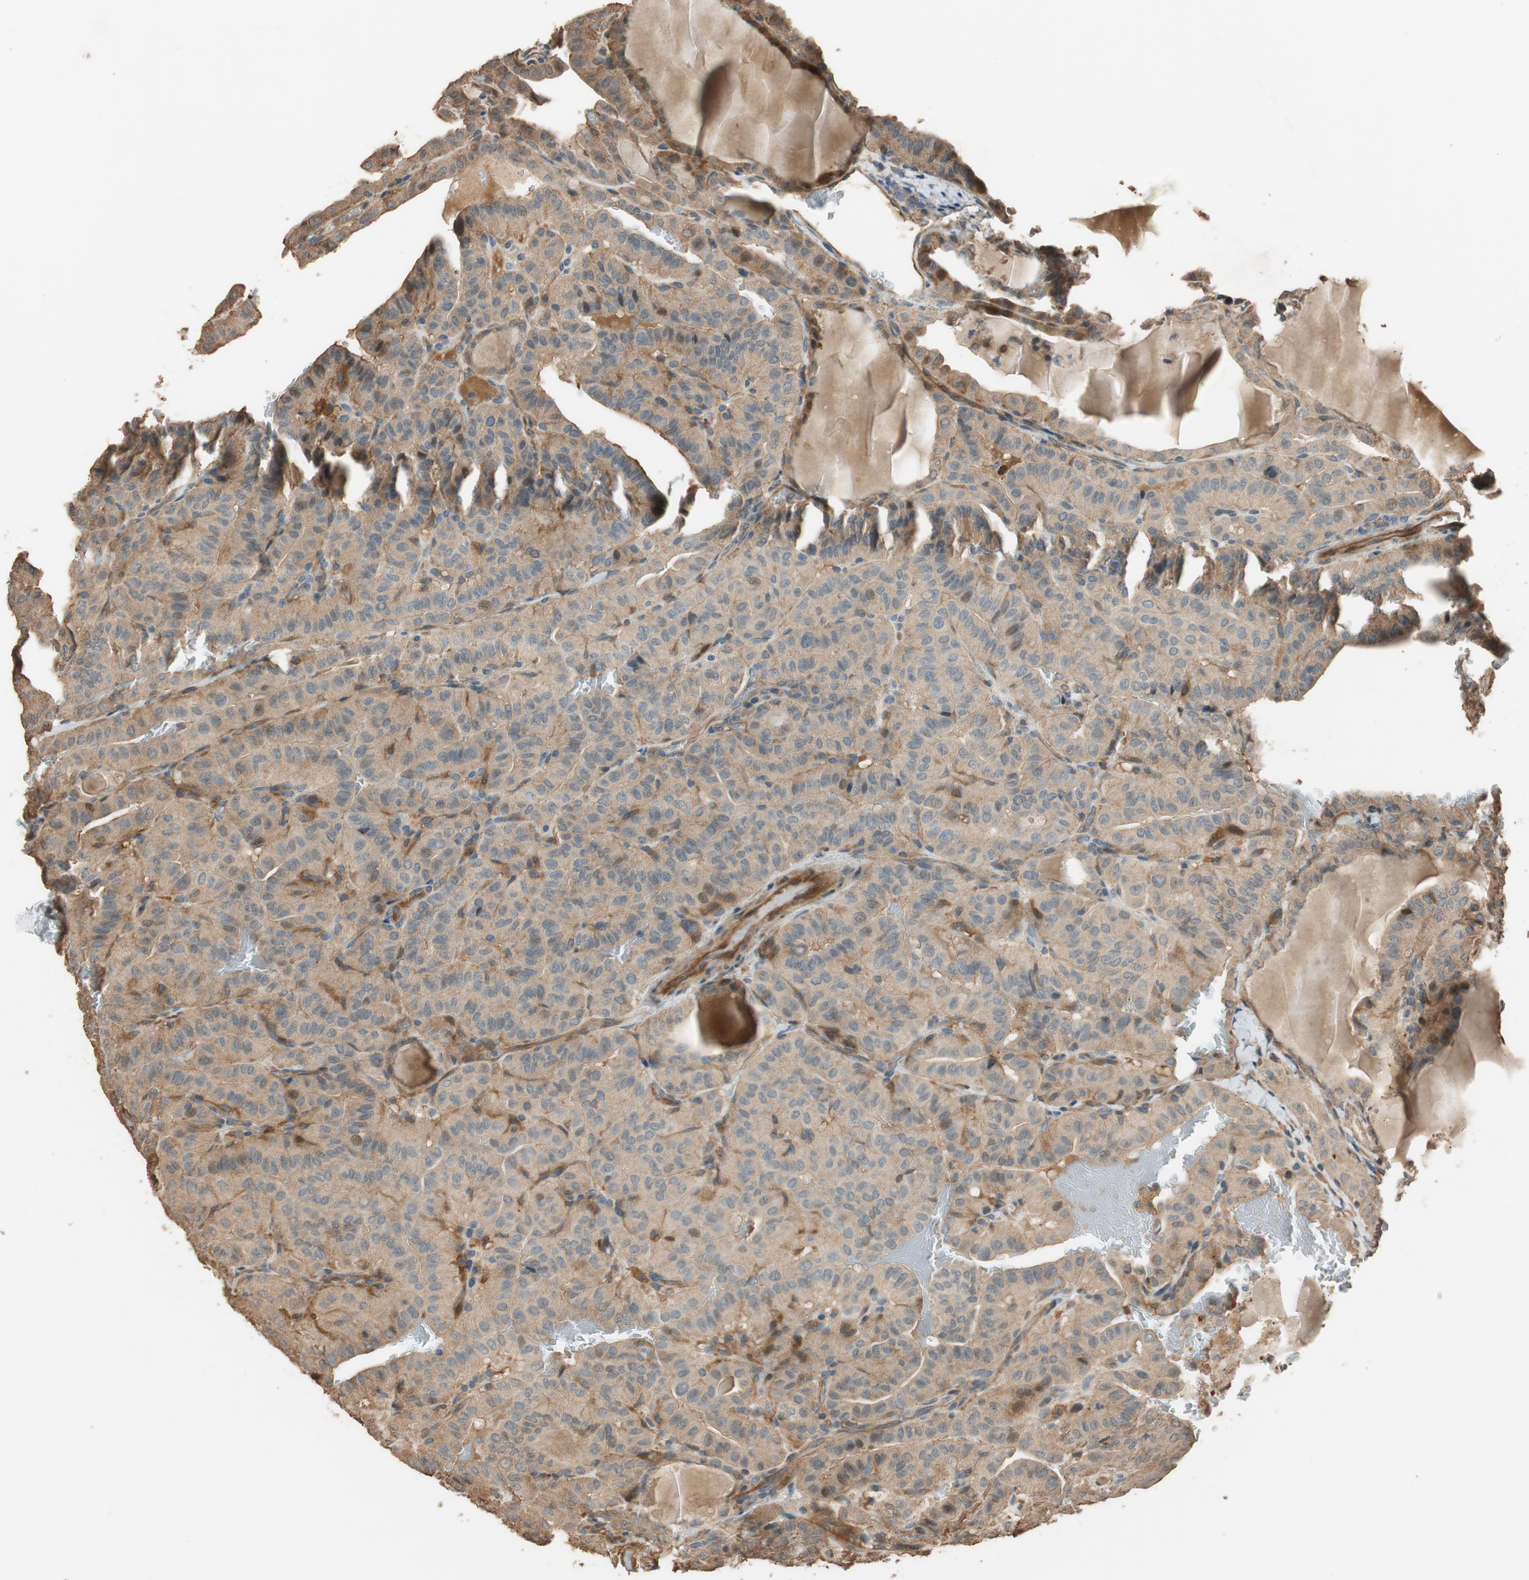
{"staining": {"intensity": "moderate", "quantity": ">75%", "location": "cytoplasmic/membranous"}, "tissue": "thyroid cancer", "cell_type": "Tumor cells", "image_type": "cancer", "snomed": [{"axis": "morphology", "description": "Papillary adenocarcinoma, NOS"}, {"axis": "topography", "description": "Thyroid gland"}], "caption": "Moderate cytoplasmic/membranous staining is present in about >75% of tumor cells in thyroid cancer. (Brightfield microscopy of DAB IHC at high magnification).", "gene": "MST1R", "patient": {"sex": "male", "age": 77}}